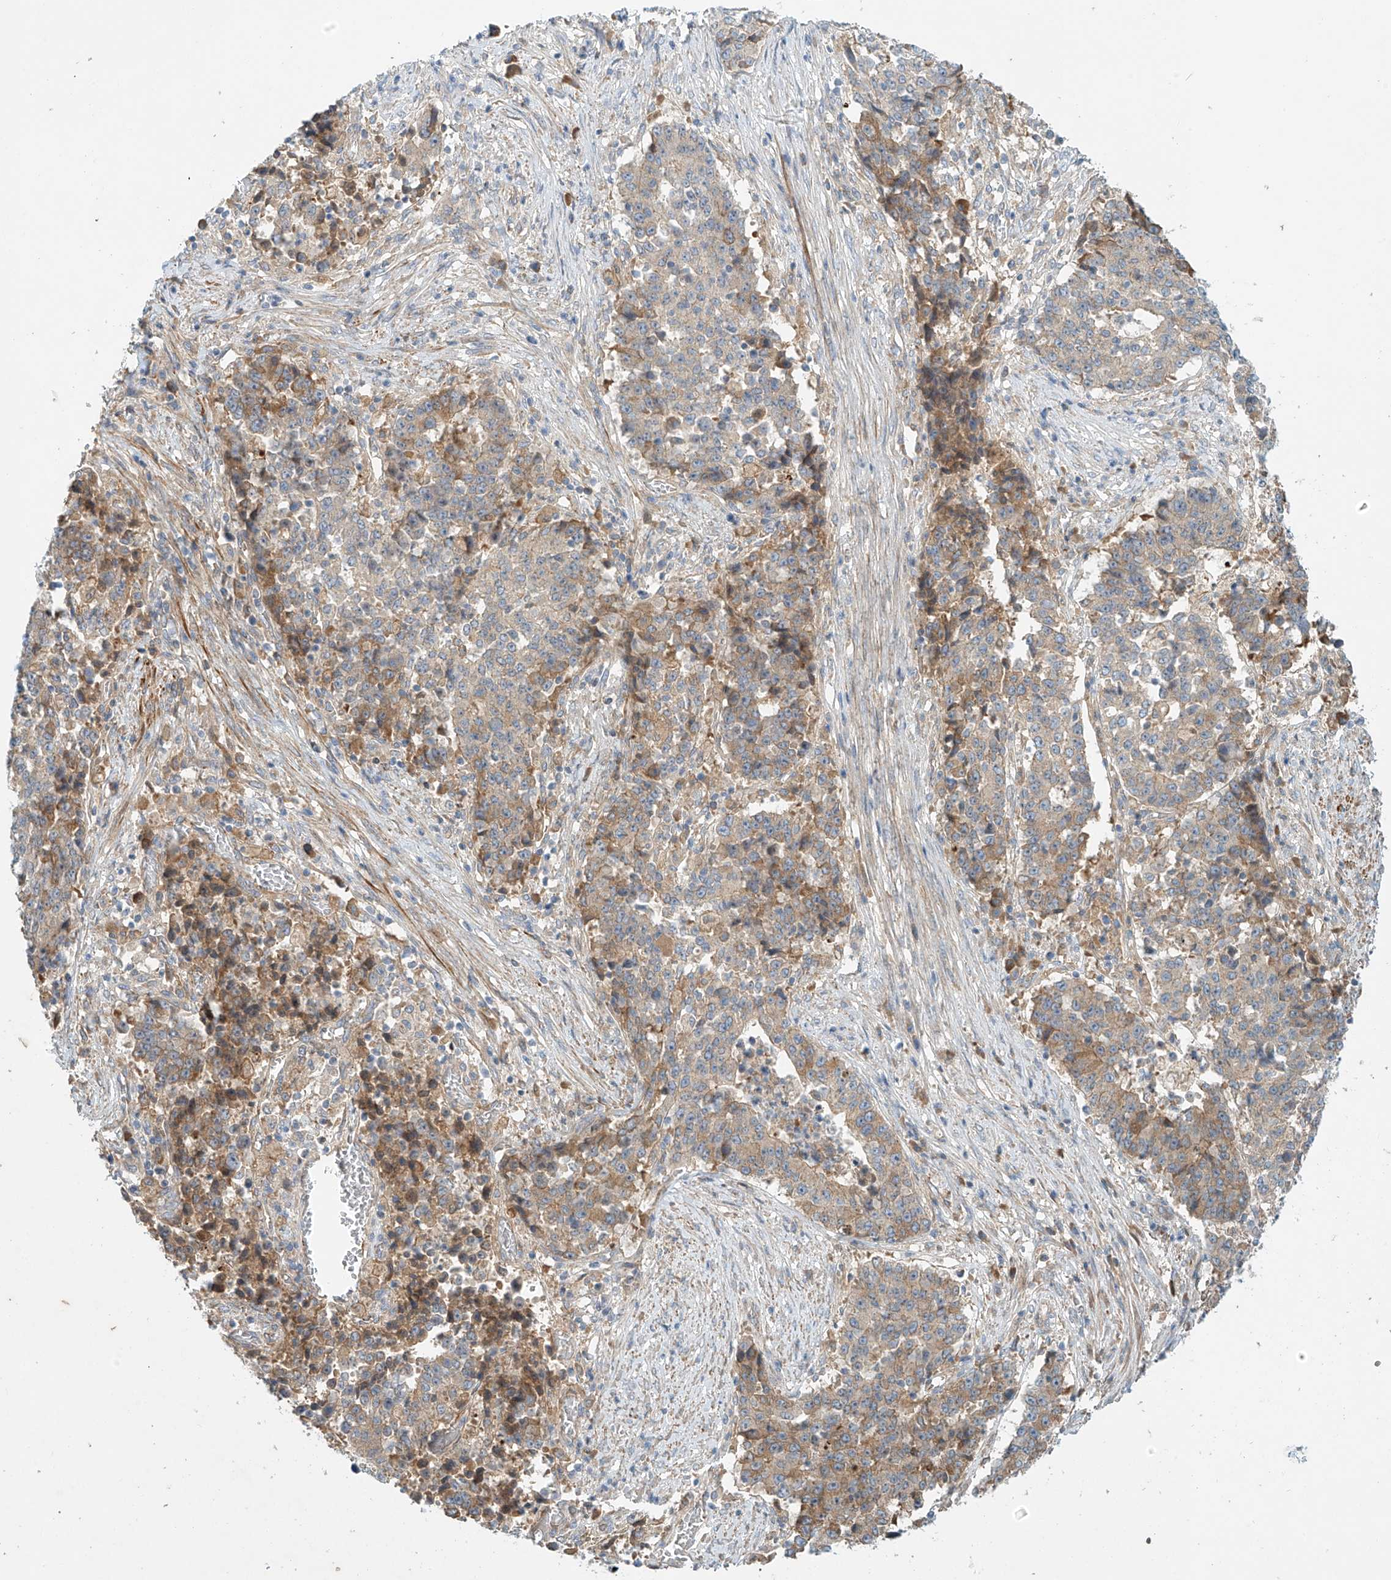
{"staining": {"intensity": "moderate", "quantity": "25%-75%", "location": "cytoplasmic/membranous"}, "tissue": "stomach cancer", "cell_type": "Tumor cells", "image_type": "cancer", "snomed": [{"axis": "morphology", "description": "Adenocarcinoma, NOS"}, {"axis": "topography", "description": "Stomach"}], "caption": "The micrograph reveals staining of adenocarcinoma (stomach), revealing moderate cytoplasmic/membranous protein staining (brown color) within tumor cells. The protein of interest is shown in brown color, while the nuclei are stained blue.", "gene": "LYRM9", "patient": {"sex": "male", "age": 59}}